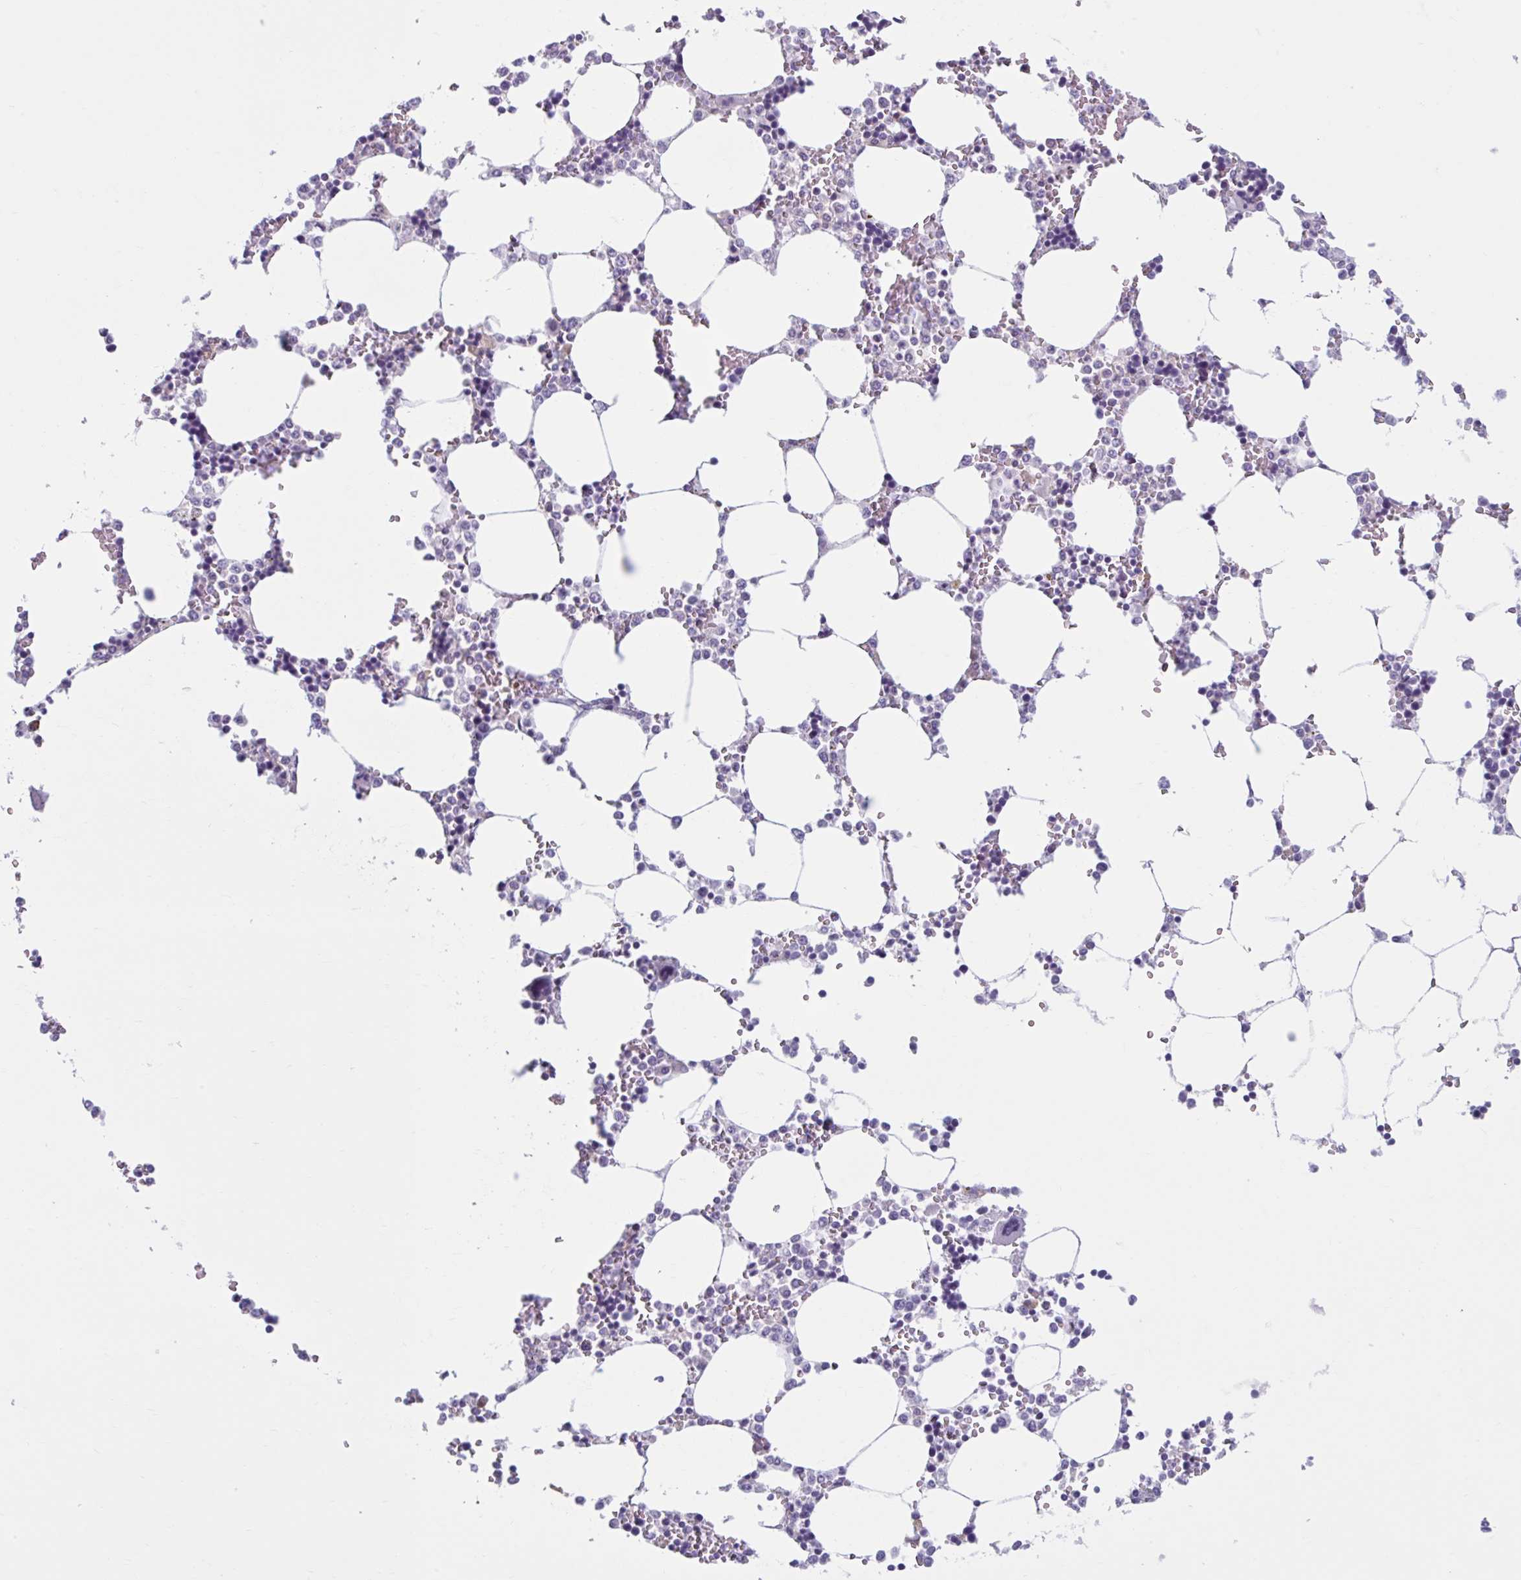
{"staining": {"intensity": "negative", "quantity": "none", "location": "none"}, "tissue": "bone marrow", "cell_type": "Hematopoietic cells", "image_type": "normal", "snomed": [{"axis": "morphology", "description": "Normal tissue, NOS"}, {"axis": "topography", "description": "Bone marrow"}], "caption": "Bone marrow stained for a protein using immunohistochemistry (IHC) reveals no positivity hematopoietic cells.", "gene": "FAM153A", "patient": {"sex": "male", "age": 64}}